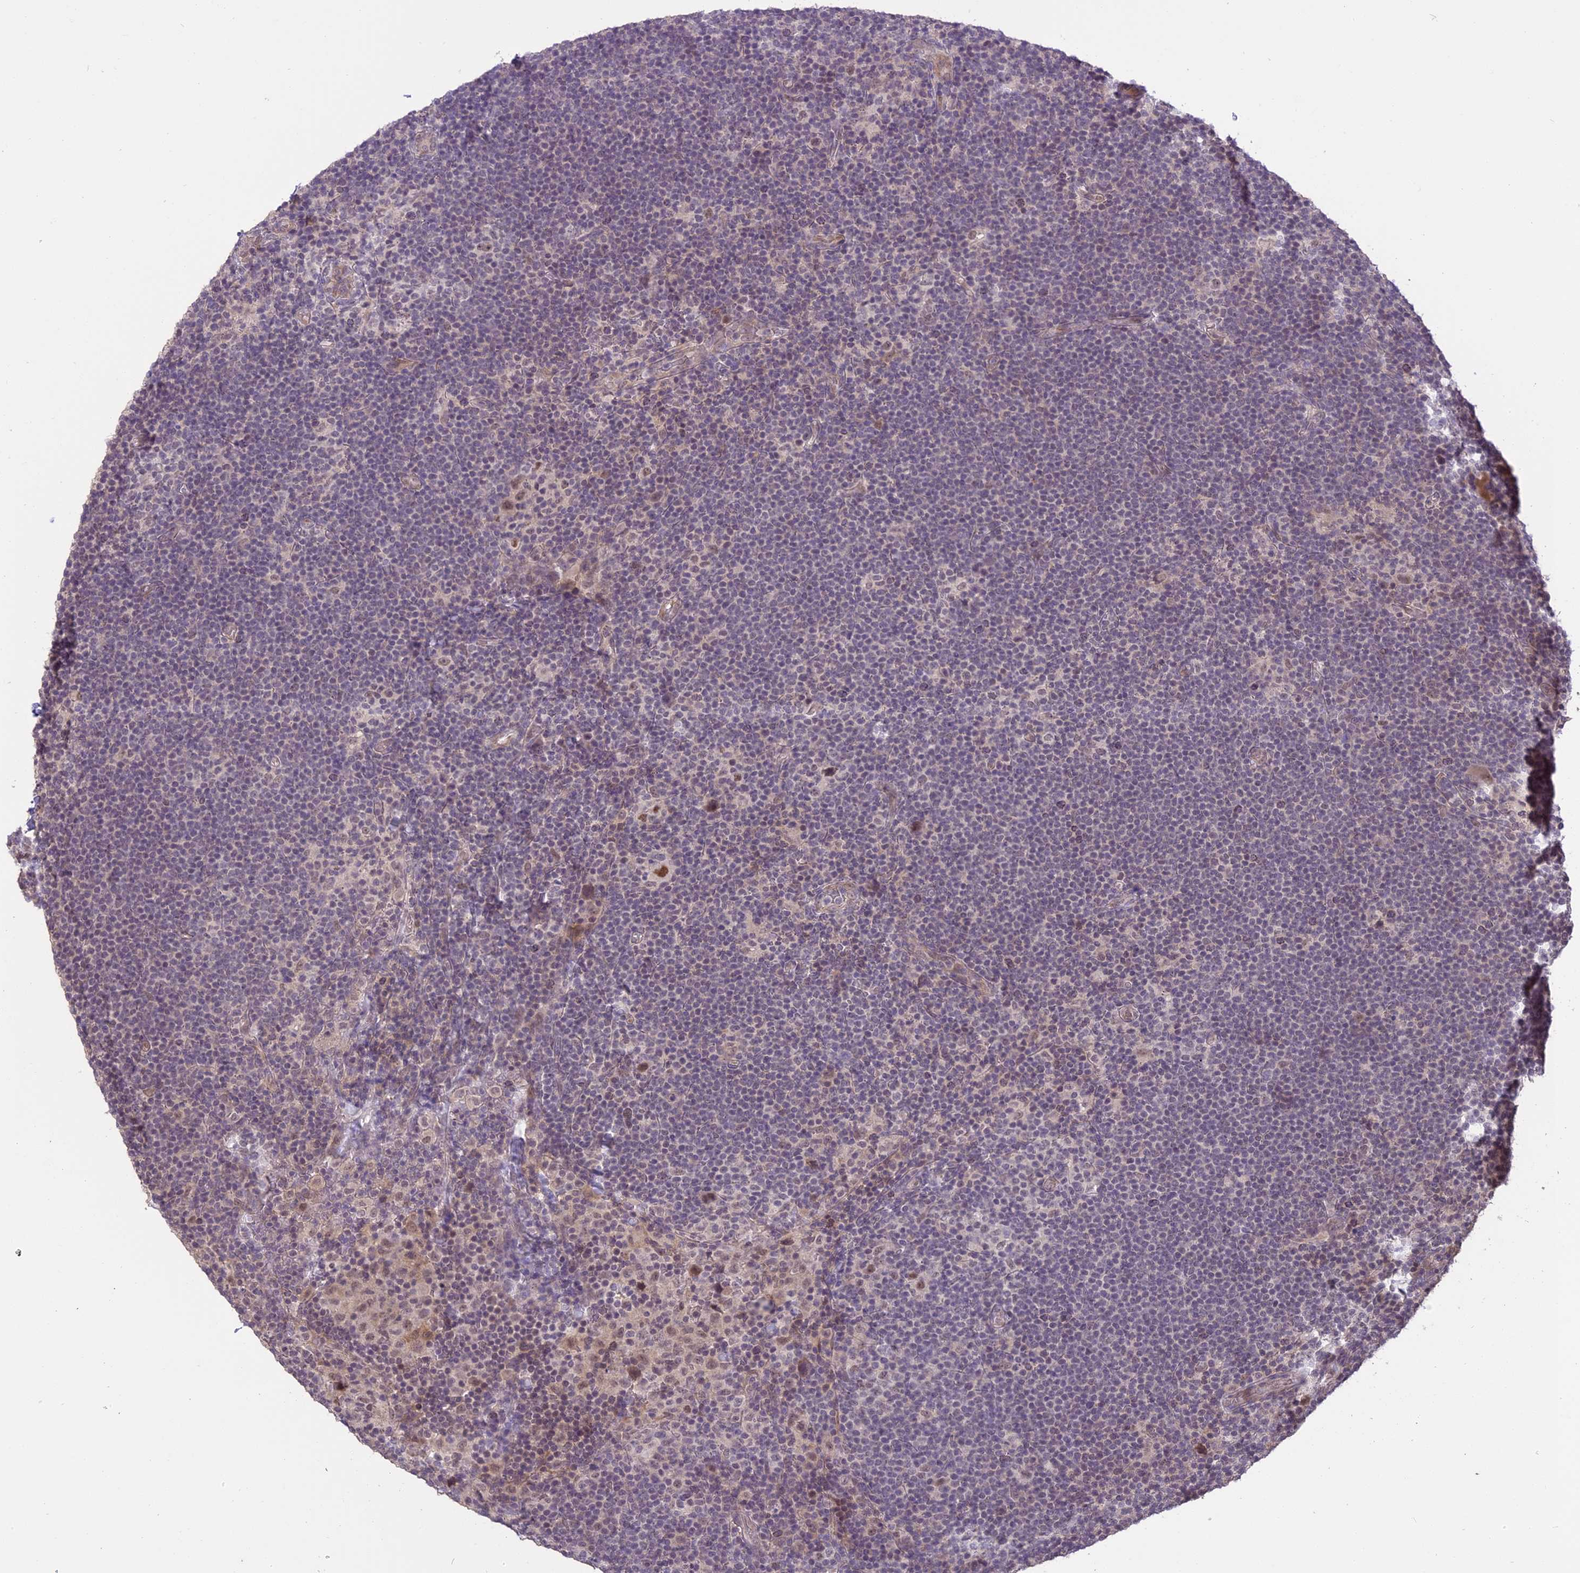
{"staining": {"intensity": "moderate", "quantity": "<25%", "location": "nuclear"}, "tissue": "lymphoma", "cell_type": "Tumor cells", "image_type": "cancer", "snomed": [{"axis": "morphology", "description": "Hodgkin's disease, NOS"}, {"axis": "topography", "description": "Lymph node"}], "caption": "Immunohistochemical staining of human Hodgkin's disease exhibits low levels of moderate nuclear expression in approximately <25% of tumor cells.", "gene": "TIGD7", "patient": {"sex": "female", "age": 57}}